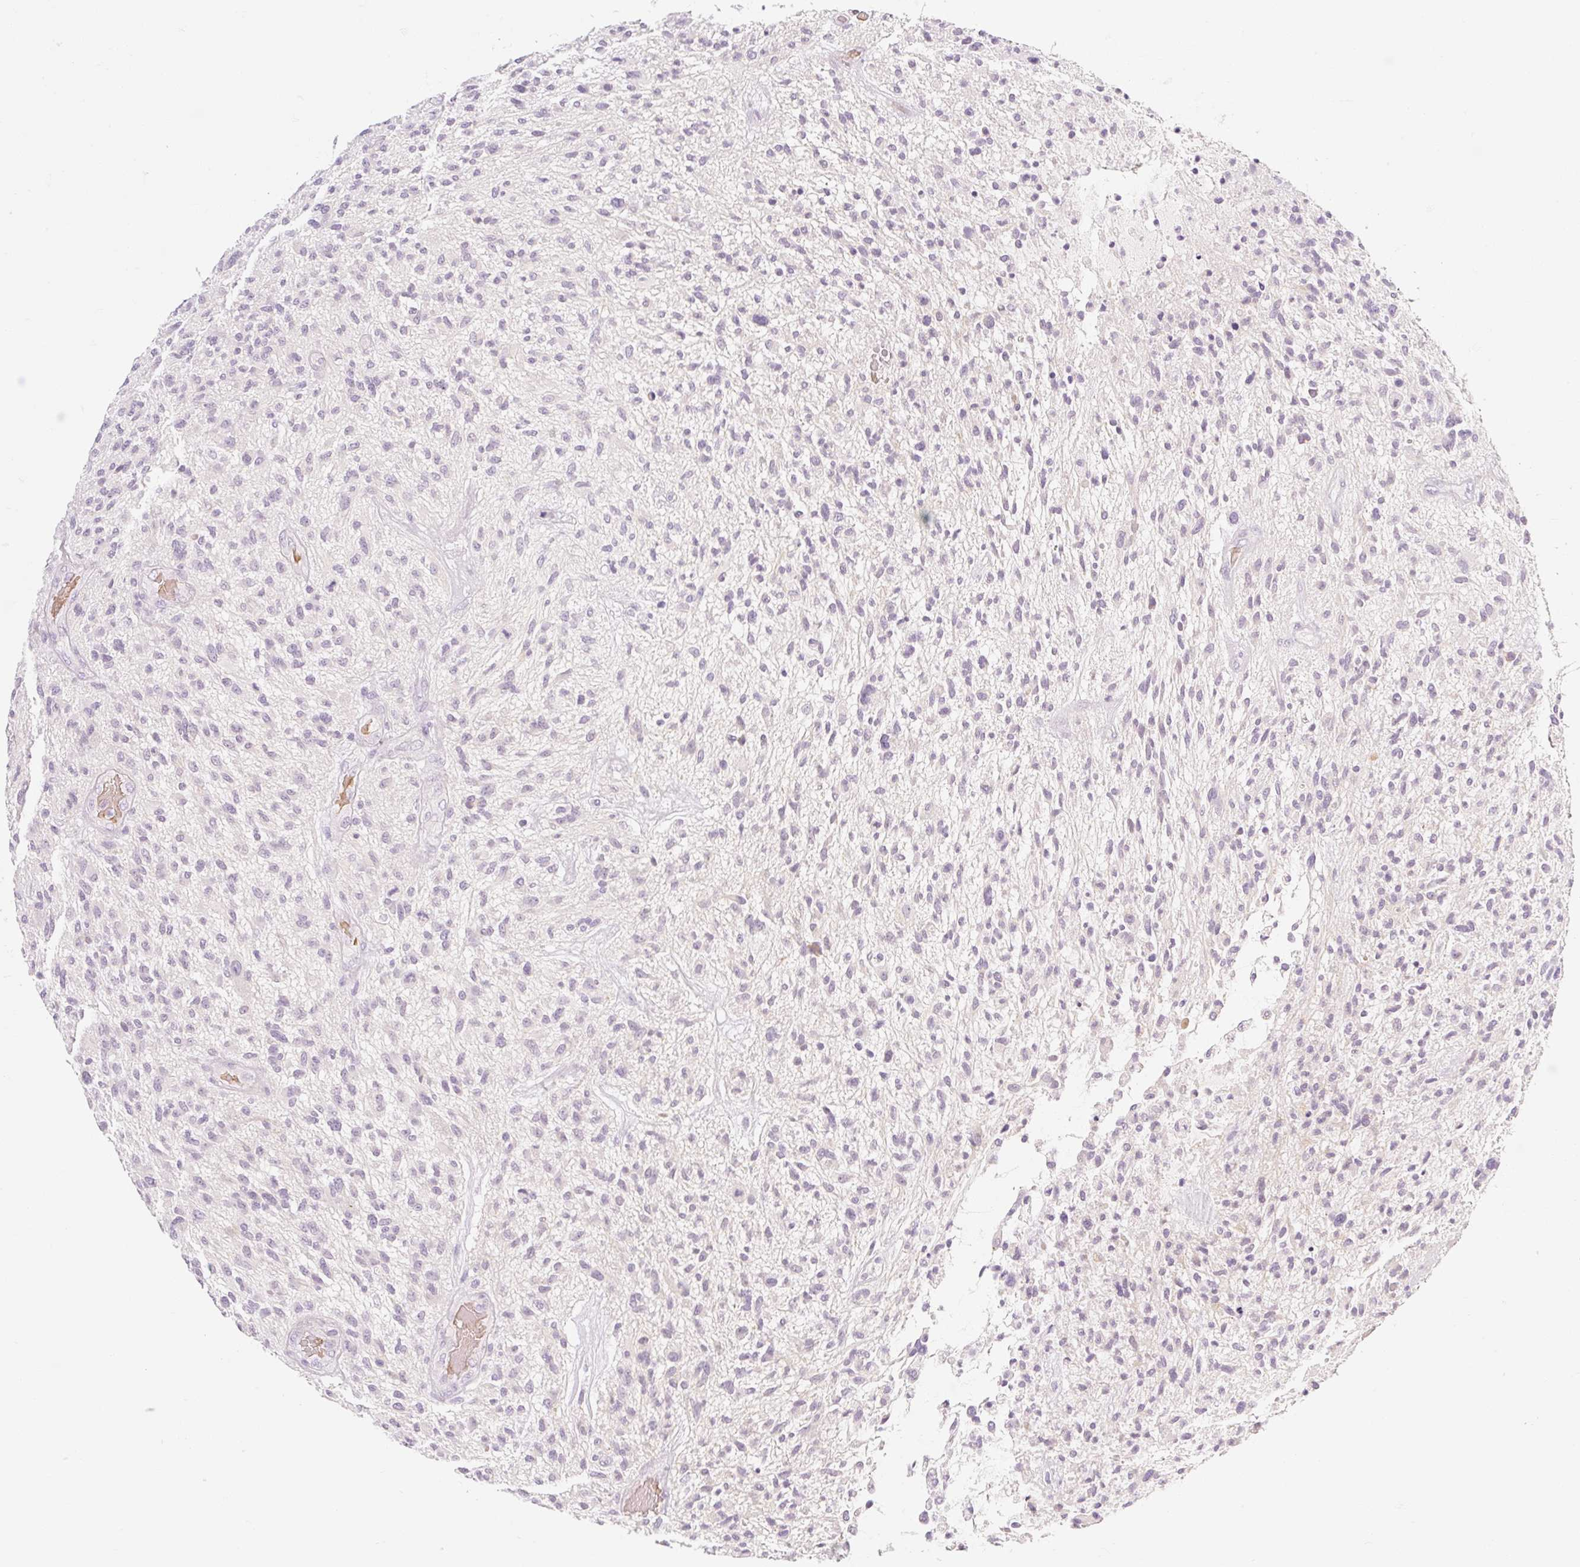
{"staining": {"intensity": "negative", "quantity": "none", "location": "none"}, "tissue": "glioma", "cell_type": "Tumor cells", "image_type": "cancer", "snomed": [{"axis": "morphology", "description": "Glioma, malignant, High grade"}, {"axis": "topography", "description": "Brain"}], "caption": "High magnification brightfield microscopy of malignant high-grade glioma stained with DAB (brown) and counterstained with hematoxylin (blue): tumor cells show no significant positivity. (Stains: DAB (3,3'-diaminobenzidine) immunohistochemistry with hematoxylin counter stain, Microscopy: brightfield microscopy at high magnification).", "gene": "TAF1L", "patient": {"sex": "male", "age": 47}}